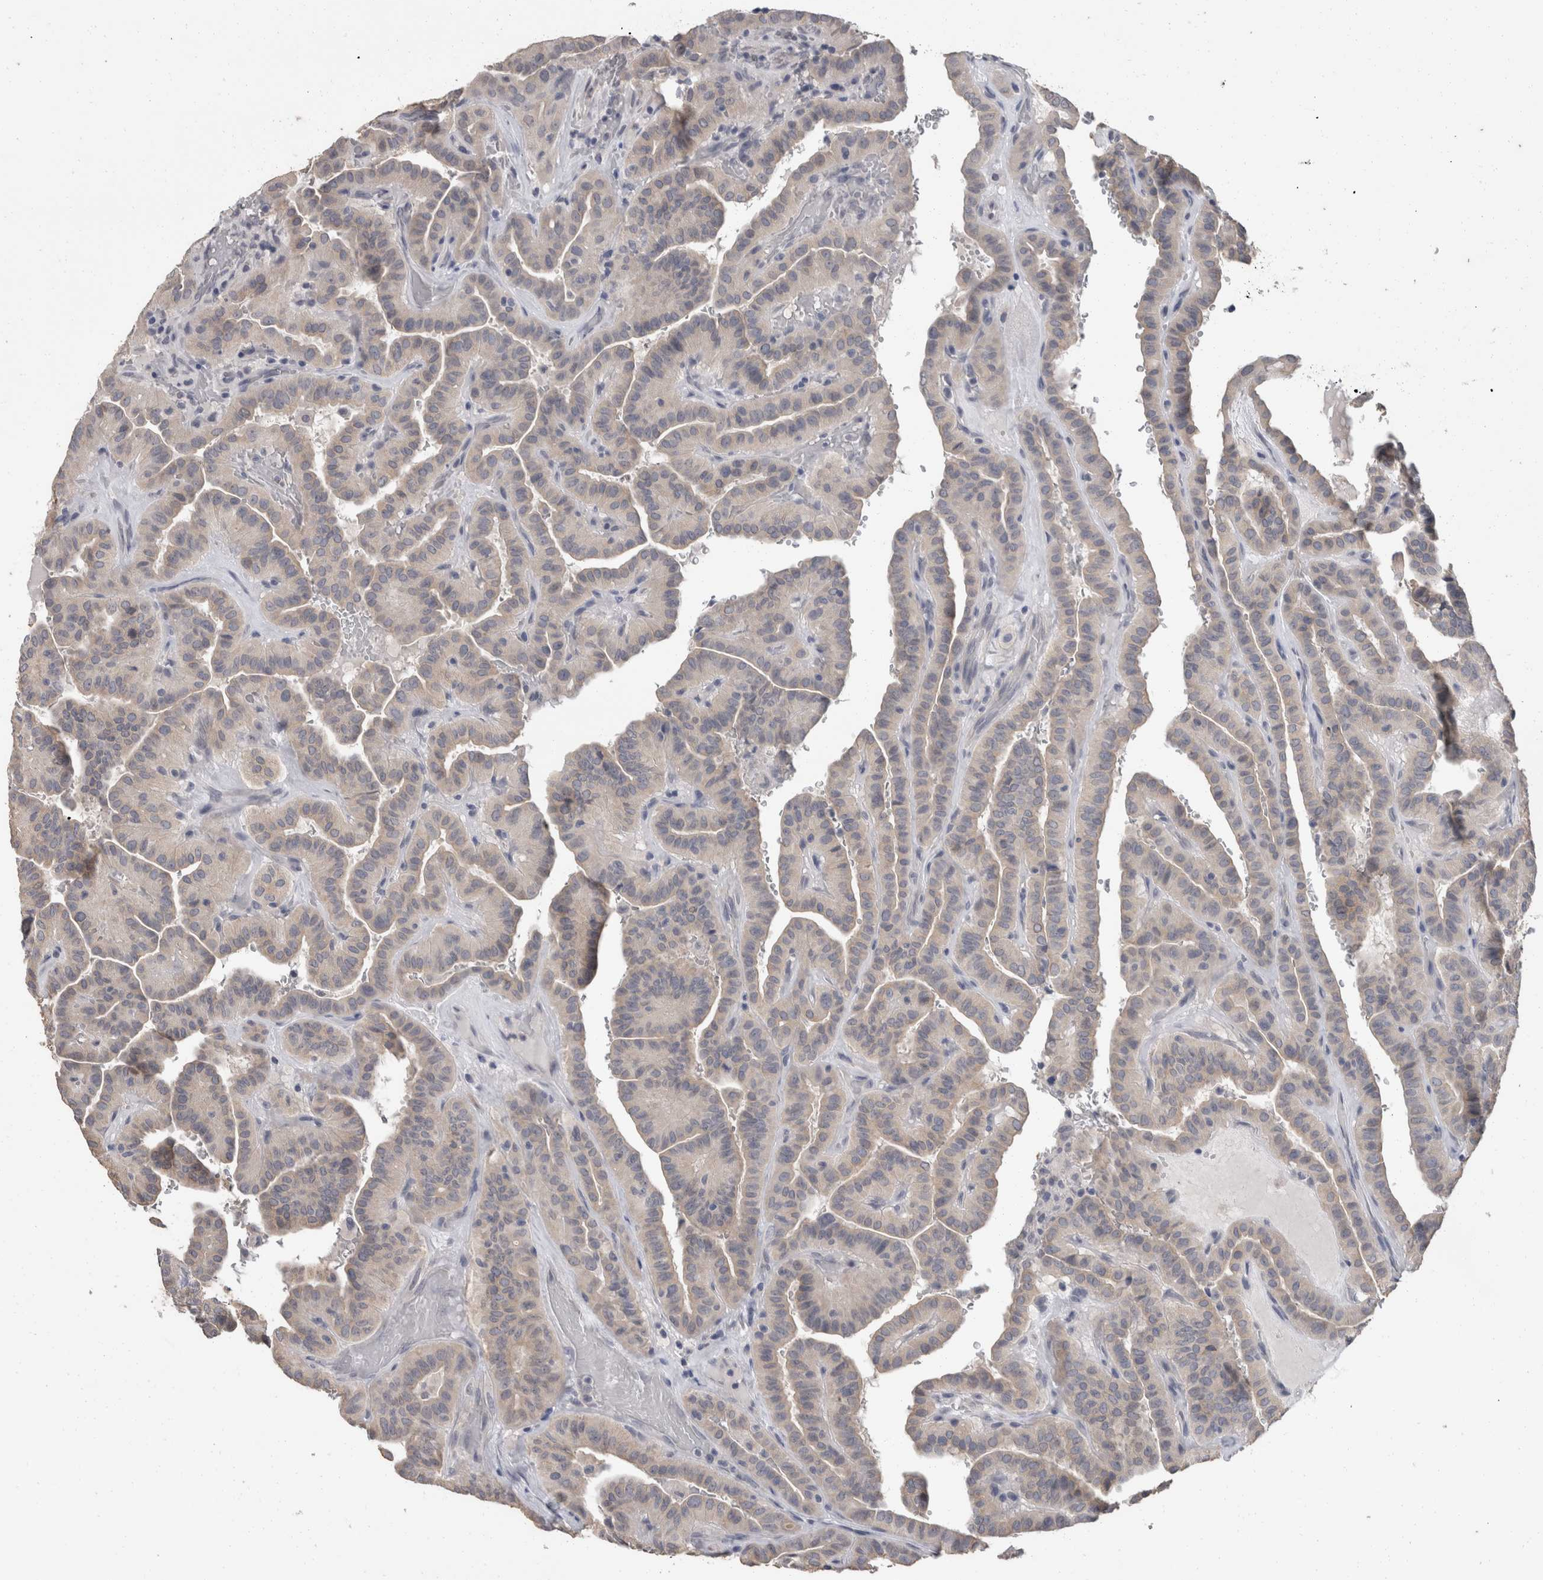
{"staining": {"intensity": "weak", "quantity": "<25%", "location": "cytoplasmic/membranous"}, "tissue": "thyroid cancer", "cell_type": "Tumor cells", "image_type": "cancer", "snomed": [{"axis": "morphology", "description": "Papillary adenocarcinoma, NOS"}, {"axis": "topography", "description": "Thyroid gland"}], "caption": "Immunohistochemistry (IHC) photomicrograph of thyroid papillary adenocarcinoma stained for a protein (brown), which displays no expression in tumor cells.", "gene": "FHOD3", "patient": {"sex": "male", "age": 77}}